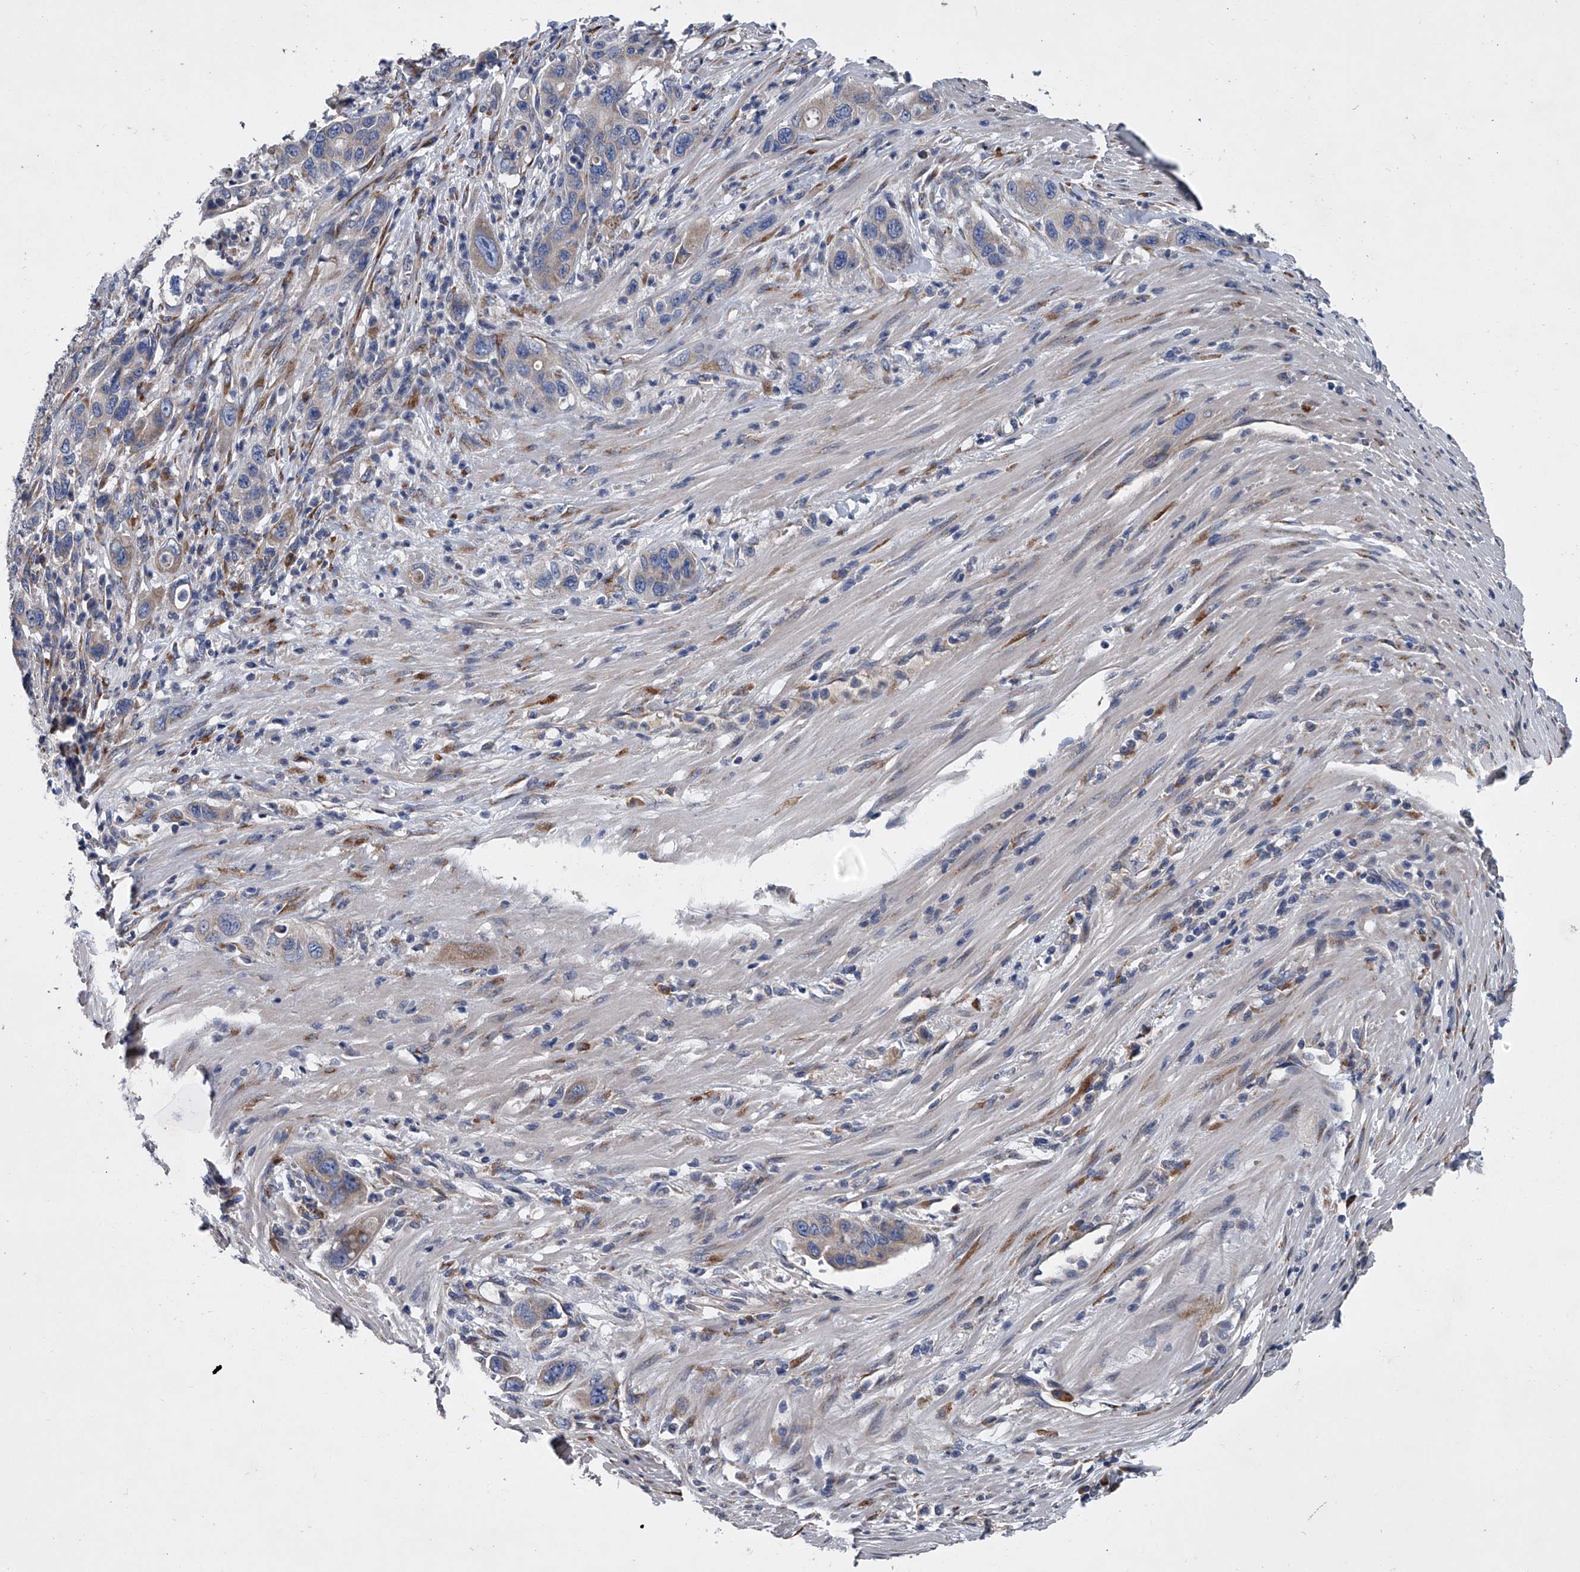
{"staining": {"intensity": "weak", "quantity": "<25%", "location": "cytoplasmic/membranous"}, "tissue": "pancreatic cancer", "cell_type": "Tumor cells", "image_type": "cancer", "snomed": [{"axis": "morphology", "description": "Adenocarcinoma, NOS"}, {"axis": "topography", "description": "Pancreas"}], "caption": "DAB immunohistochemical staining of pancreatic cancer (adenocarcinoma) displays no significant expression in tumor cells.", "gene": "ABCG1", "patient": {"sex": "female", "age": 71}}